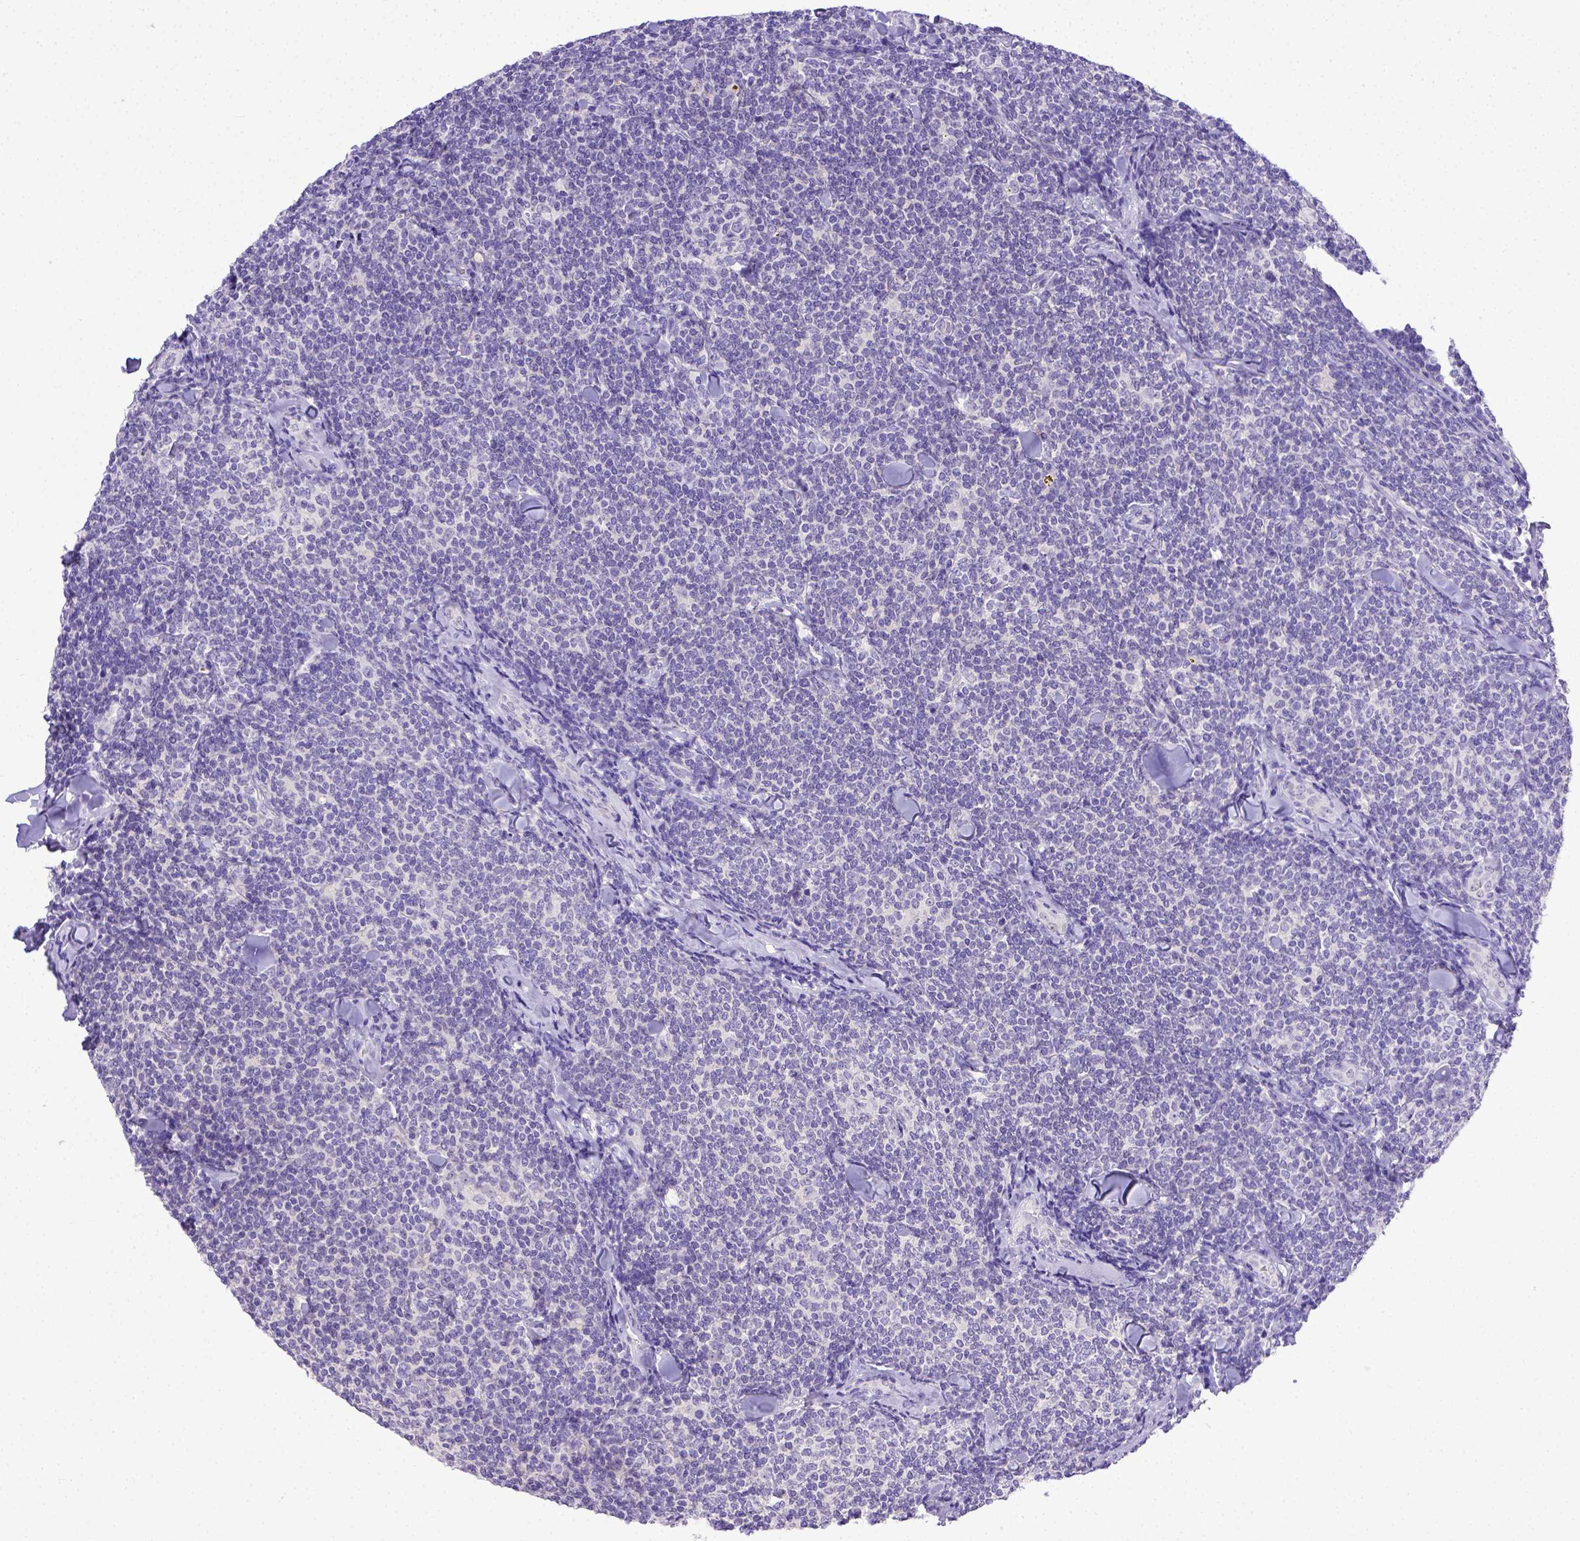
{"staining": {"intensity": "negative", "quantity": "none", "location": "none"}, "tissue": "lymphoma", "cell_type": "Tumor cells", "image_type": "cancer", "snomed": [{"axis": "morphology", "description": "Malignant lymphoma, non-Hodgkin's type, Low grade"}, {"axis": "topography", "description": "Lymph node"}], "caption": "Tumor cells show no significant protein expression in malignant lymphoma, non-Hodgkin's type (low-grade).", "gene": "BTN1A1", "patient": {"sex": "female", "age": 56}}